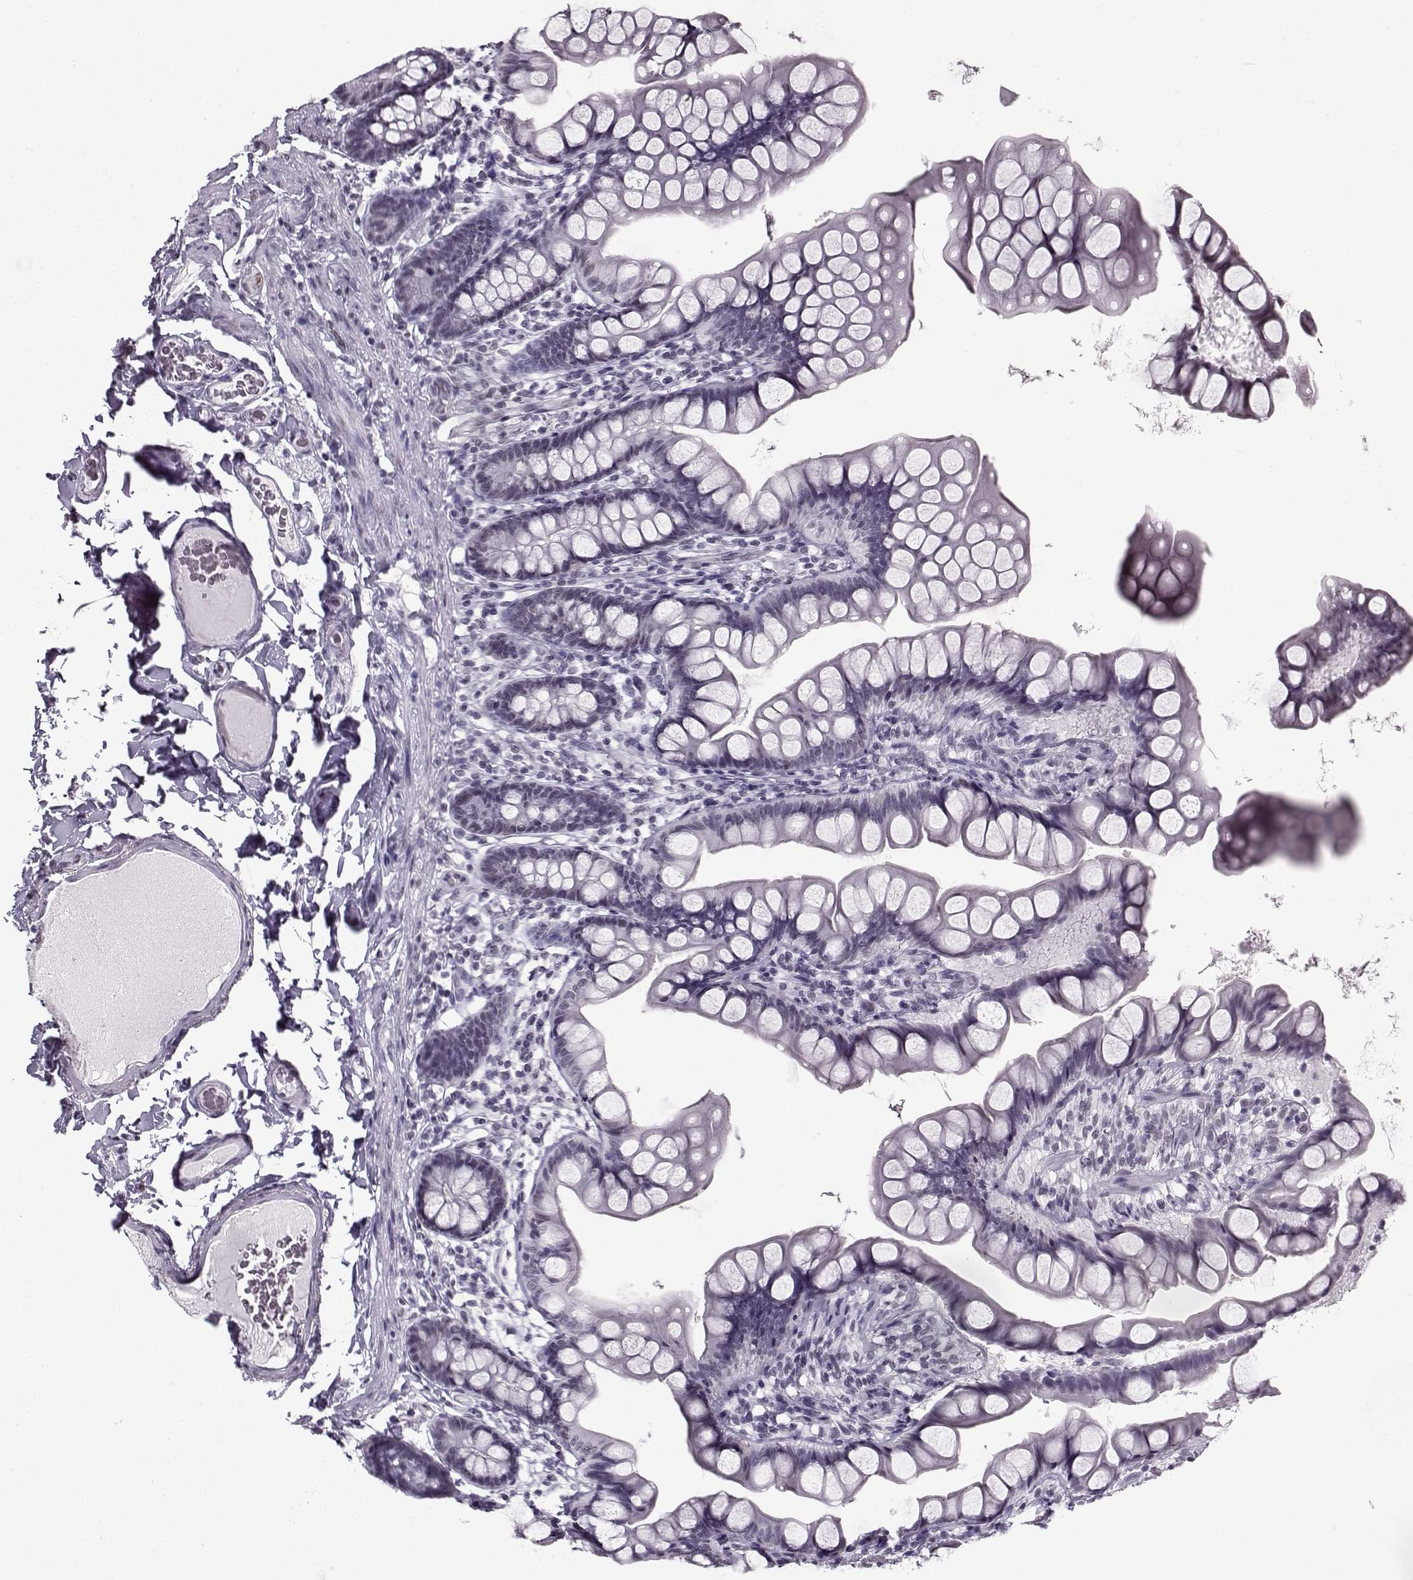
{"staining": {"intensity": "negative", "quantity": "none", "location": "none"}, "tissue": "small intestine", "cell_type": "Glandular cells", "image_type": "normal", "snomed": [{"axis": "morphology", "description": "Normal tissue, NOS"}, {"axis": "topography", "description": "Small intestine"}], "caption": "An immunohistochemistry (IHC) photomicrograph of unremarkable small intestine is shown. There is no staining in glandular cells of small intestine. (Brightfield microscopy of DAB IHC at high magnification).", "gene": "PRMT8", "patient": {"sex": "male", "age": 70}}